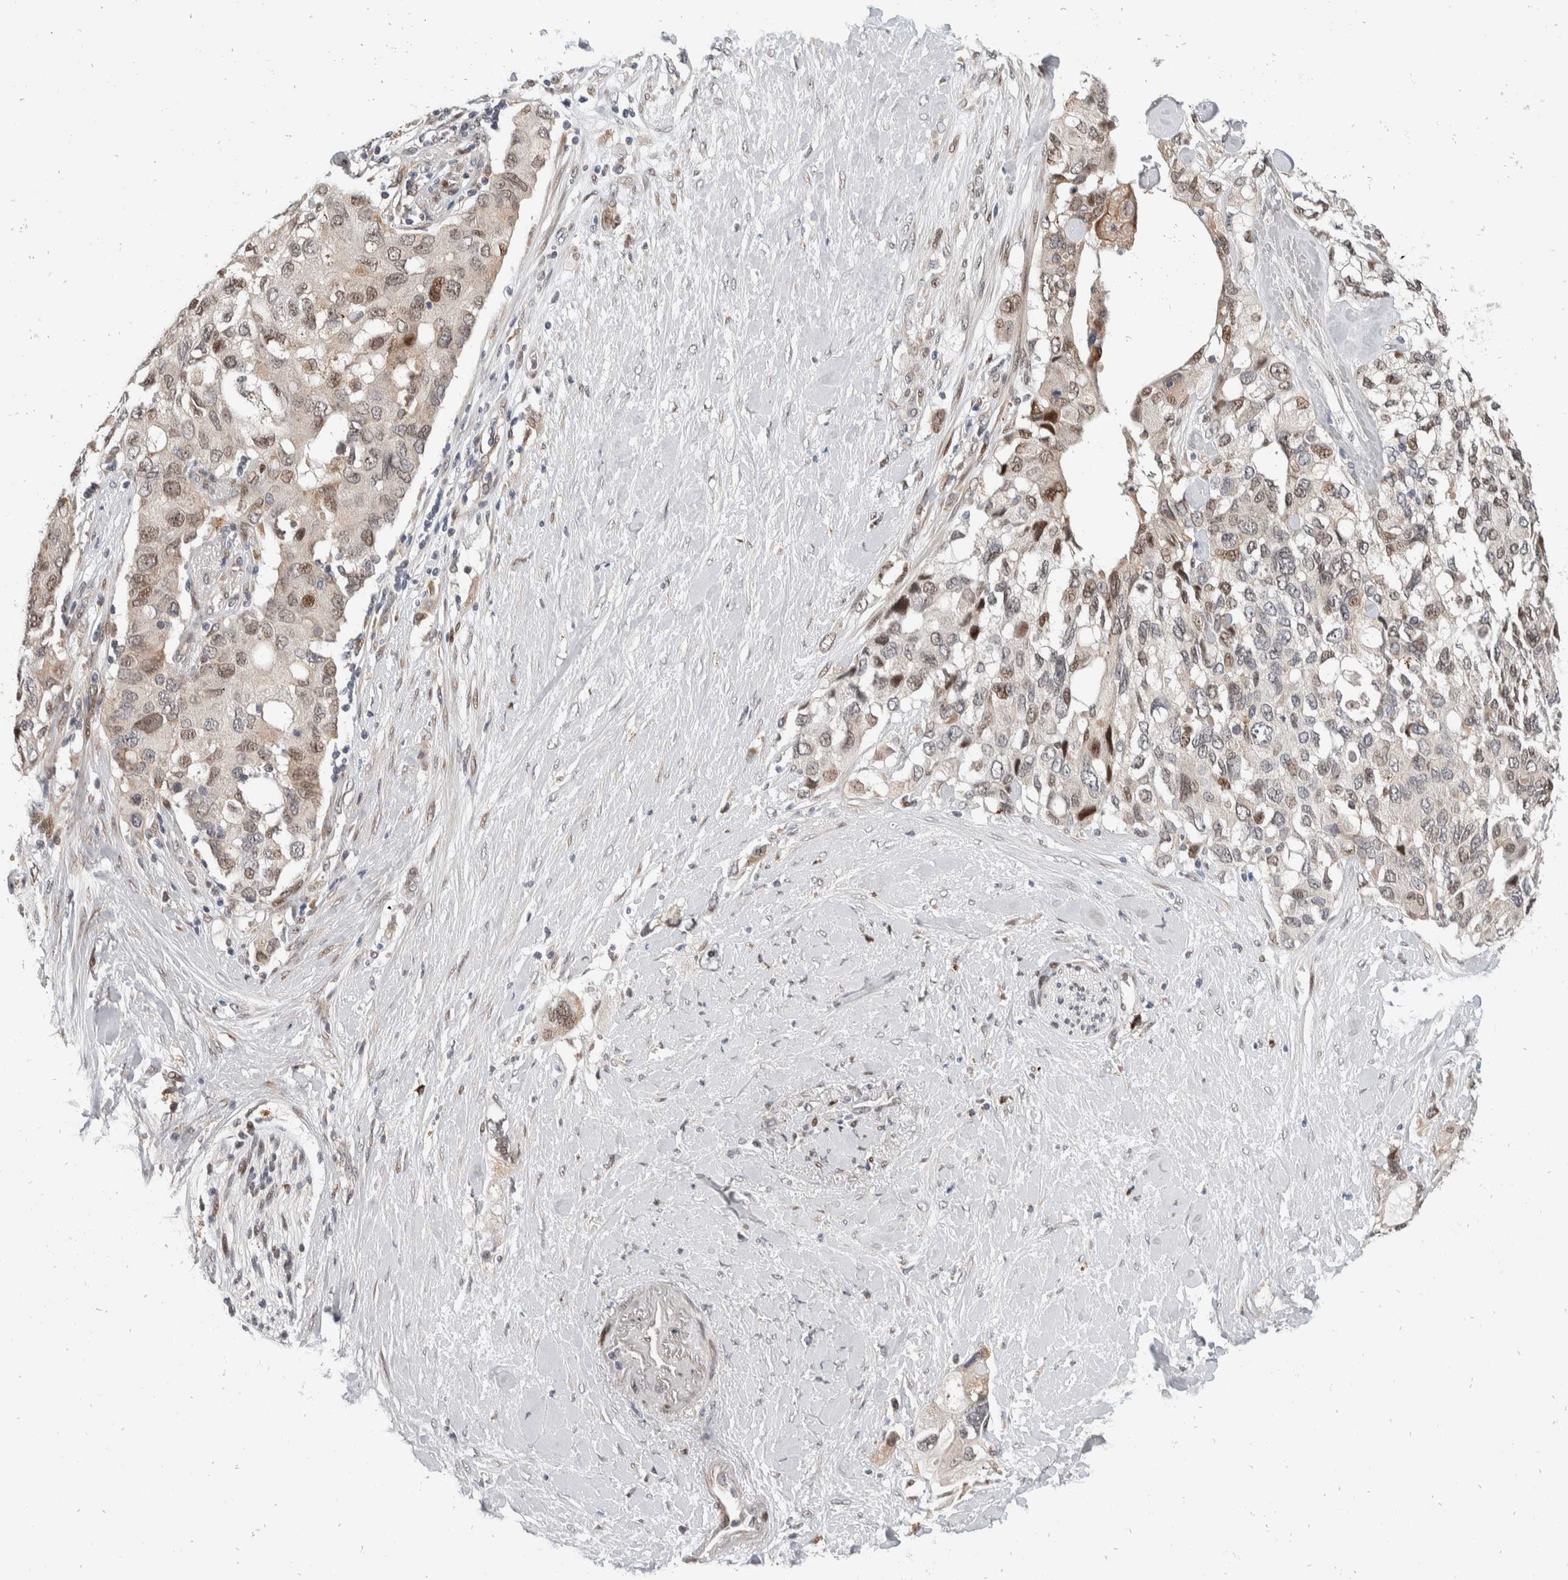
{"staining": {"intensity": "moderate", "quantity": "25%-75%", "location": "nuclear"}, "tissue": "pancreatic cancer", "cell_type": "Tumor cells", "image_type": "cancer", "snomed": [{"axis": "morphology", "description": "Adenocarcinoma, NOS"}, {"axis": "topography", "description": "Pancreas"}], "caption": "Protein staining of pancreatic adenocarcinoma tissue reveals moderate nuclear staining in approximately 25%-75% of tumor cells. (DAB IHC, brown staining for protein, blue staining for nuclei).", "gene": "ZNF703", "patient": {"sex": "female", "age": 56}}